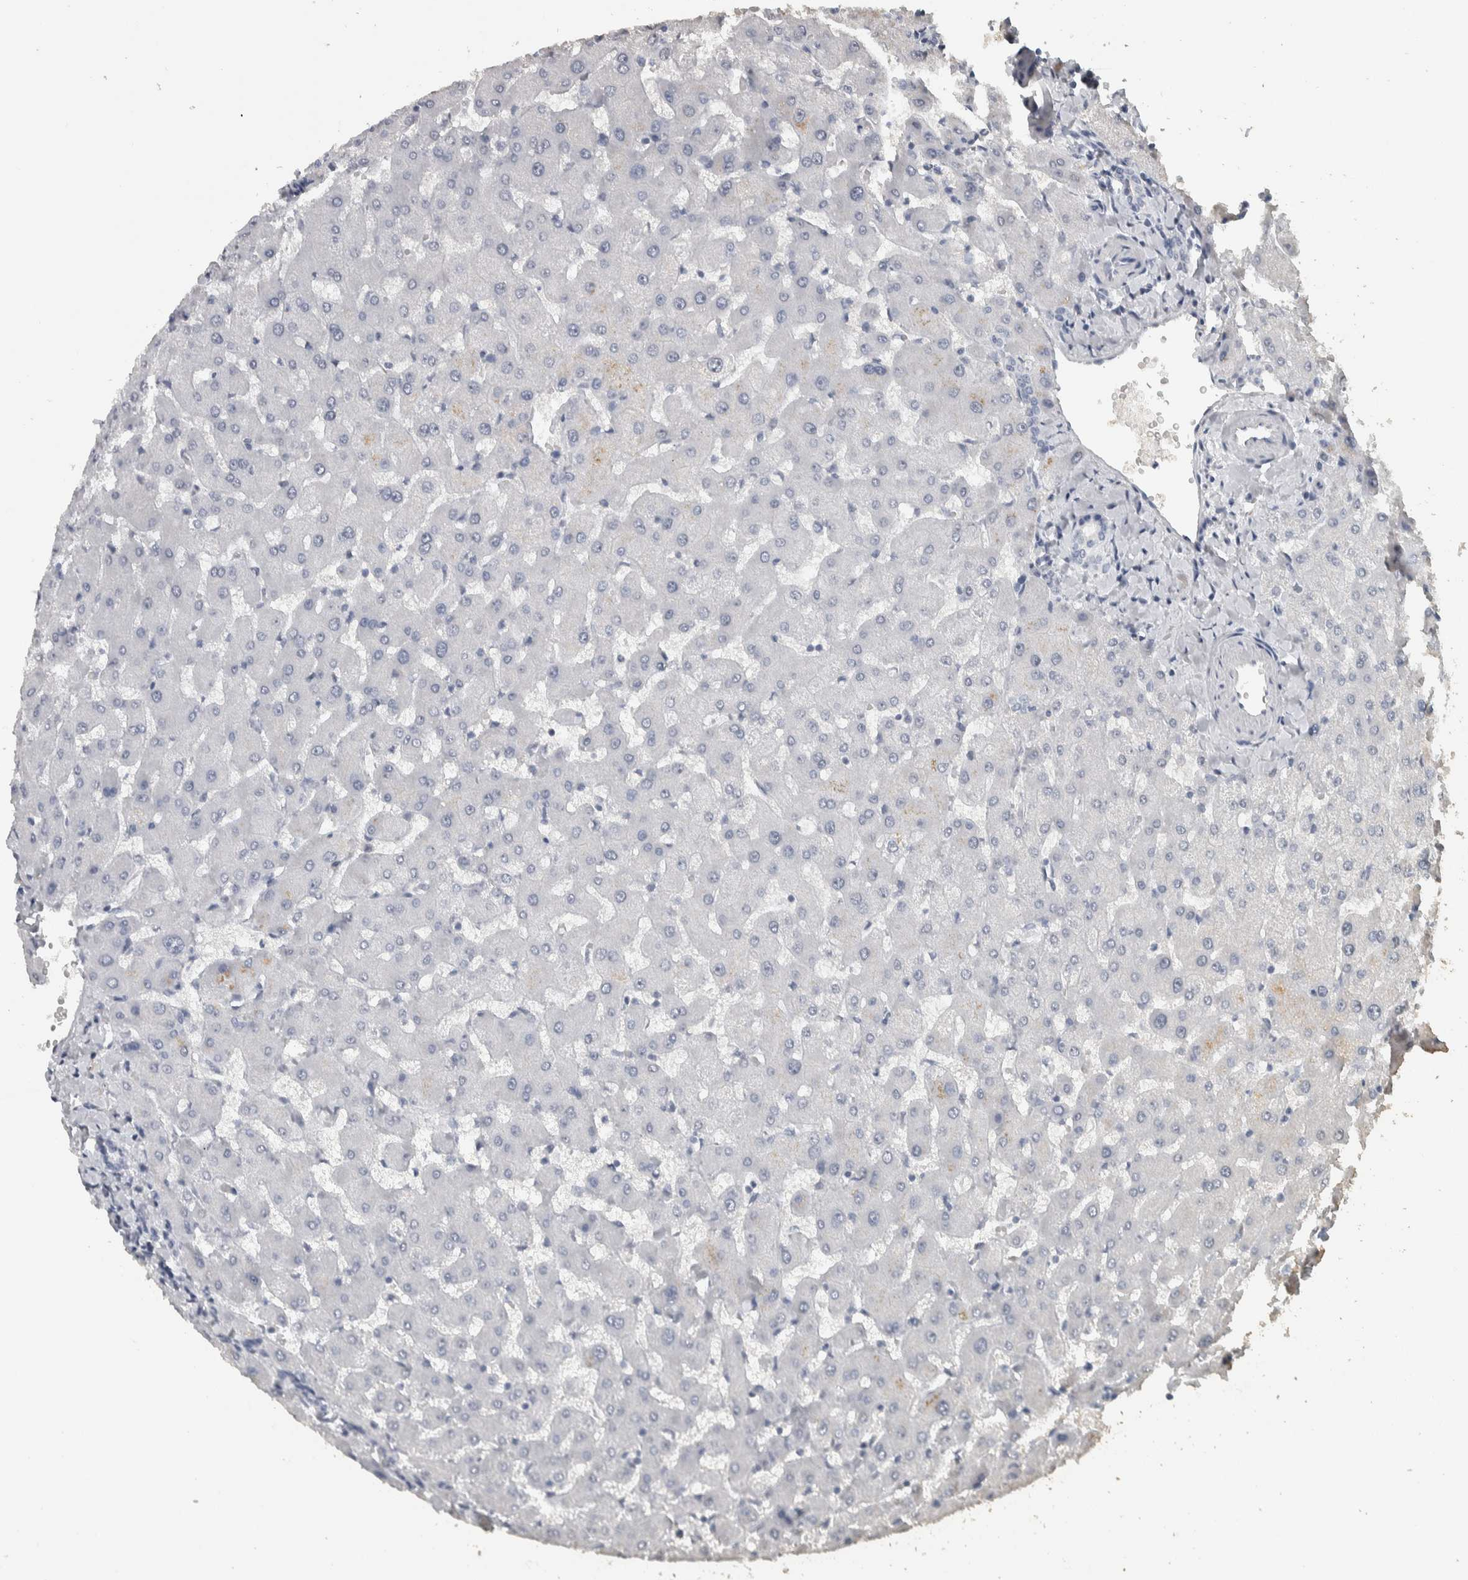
{"staining": {"intensity": "negative", "quantity": "none", "location": "none"}, "tissue": "liver", "cell_type": "Cholangiocytes", "image_type": "normal", "snomed": [{"axis": "morphology", "description": "Normal tissue, NOS"}, {"axis": "topography", "description": "Liver"}], "caption": "Immunohistochemical staining of unremarkable human liver exhibits no significant expression in cholangiocytes.", "gene": "DCAF10", "patient": {"sex": "female", "age": 63}}